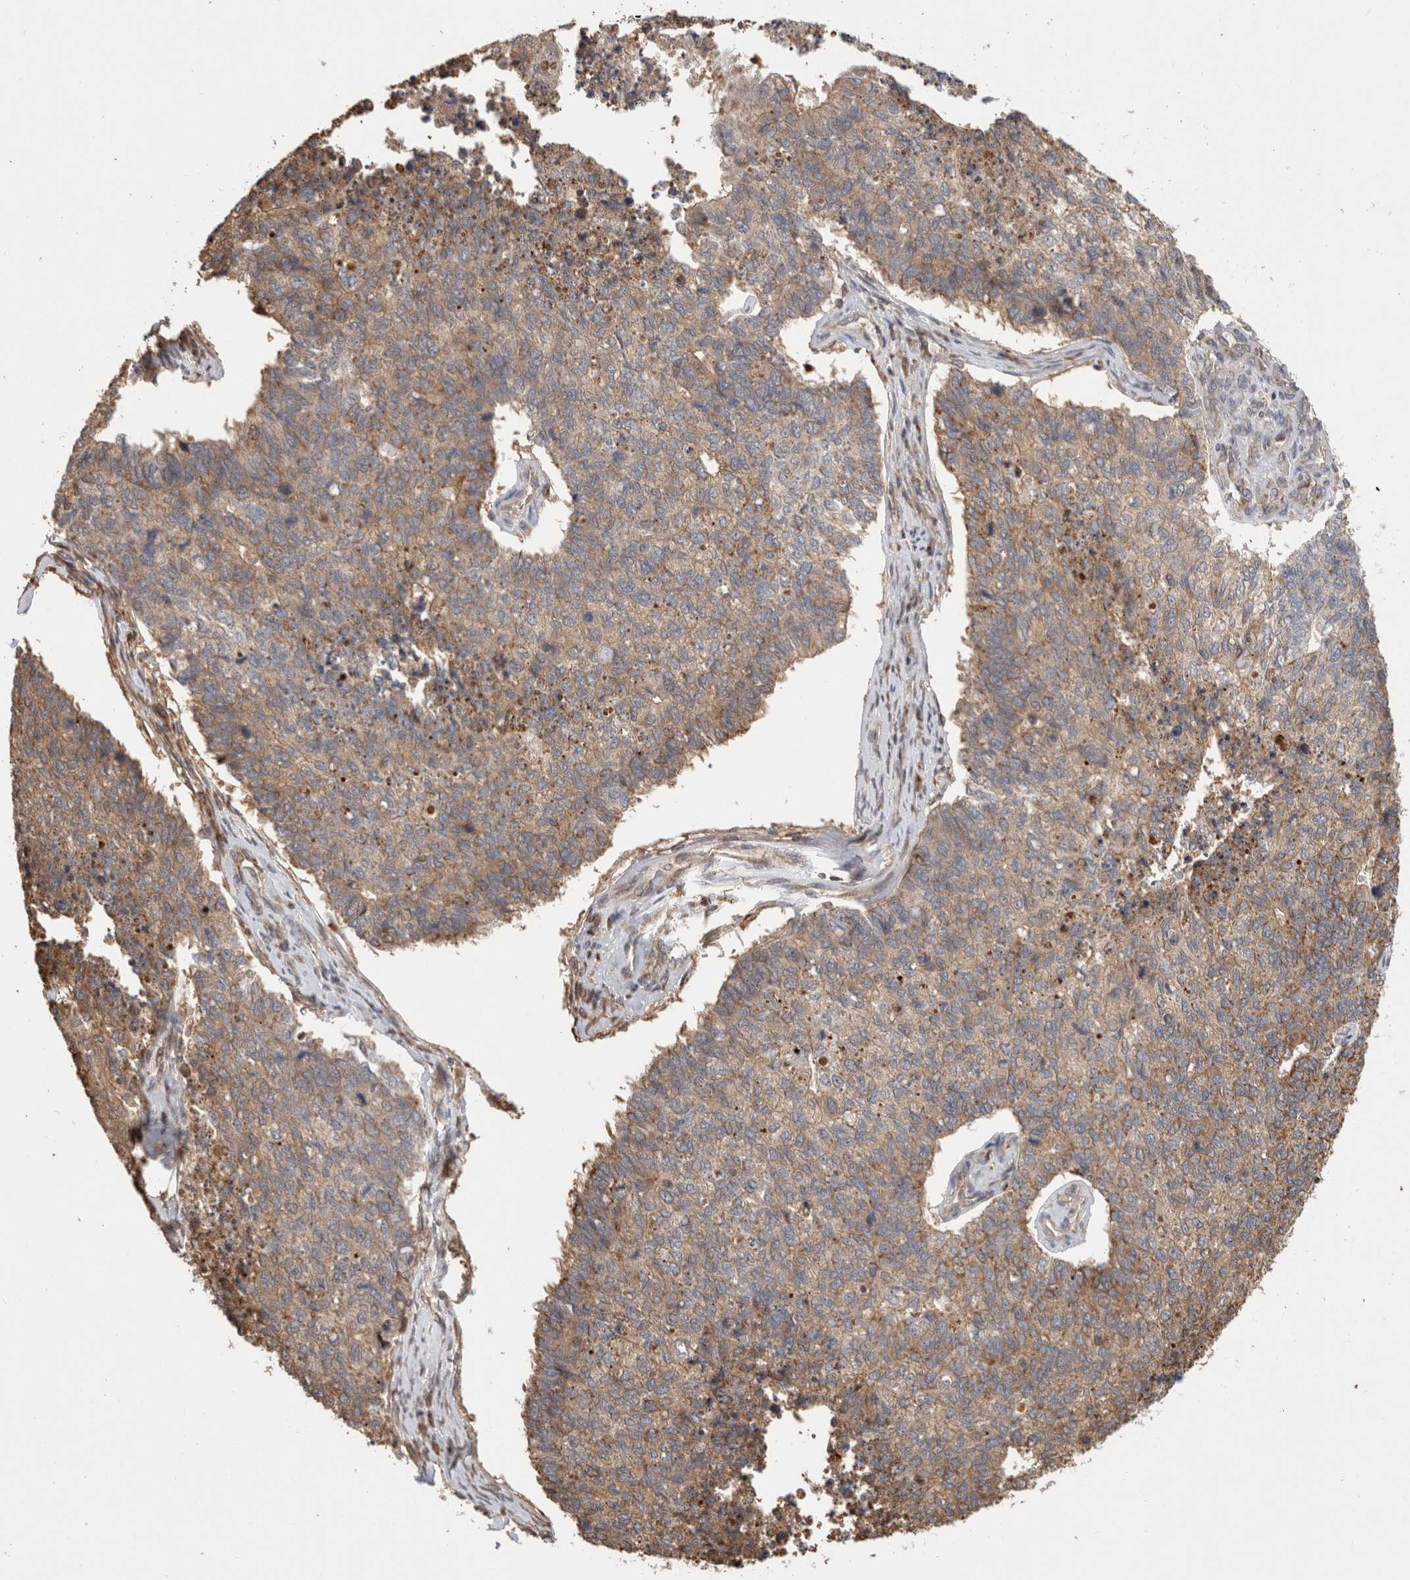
{"staining": {"intensity": "weak", "quantity": ">75%", "location": "cytoplasmic/membranous"}, "tissue": "cervical cancer", "cell_type": "Tumor cells", "image_type": "cancer", "snomed": [{"axis": "morphology", "description": "Squamous cell carcinoma, NOS"}, {"axis": "topography", "description": "Cervix"}], "caption": "This micrograph displays cervical cancer (squamous cell carcinoma) stained with IHC to label a protein in brown. The cytoplasmic/membranous of tumor cells show weak positivity for the protein. Nuclei are counter-stained blue.", "gene": "IMMP2L", "patient": {"sex": "female", "age": 63}}